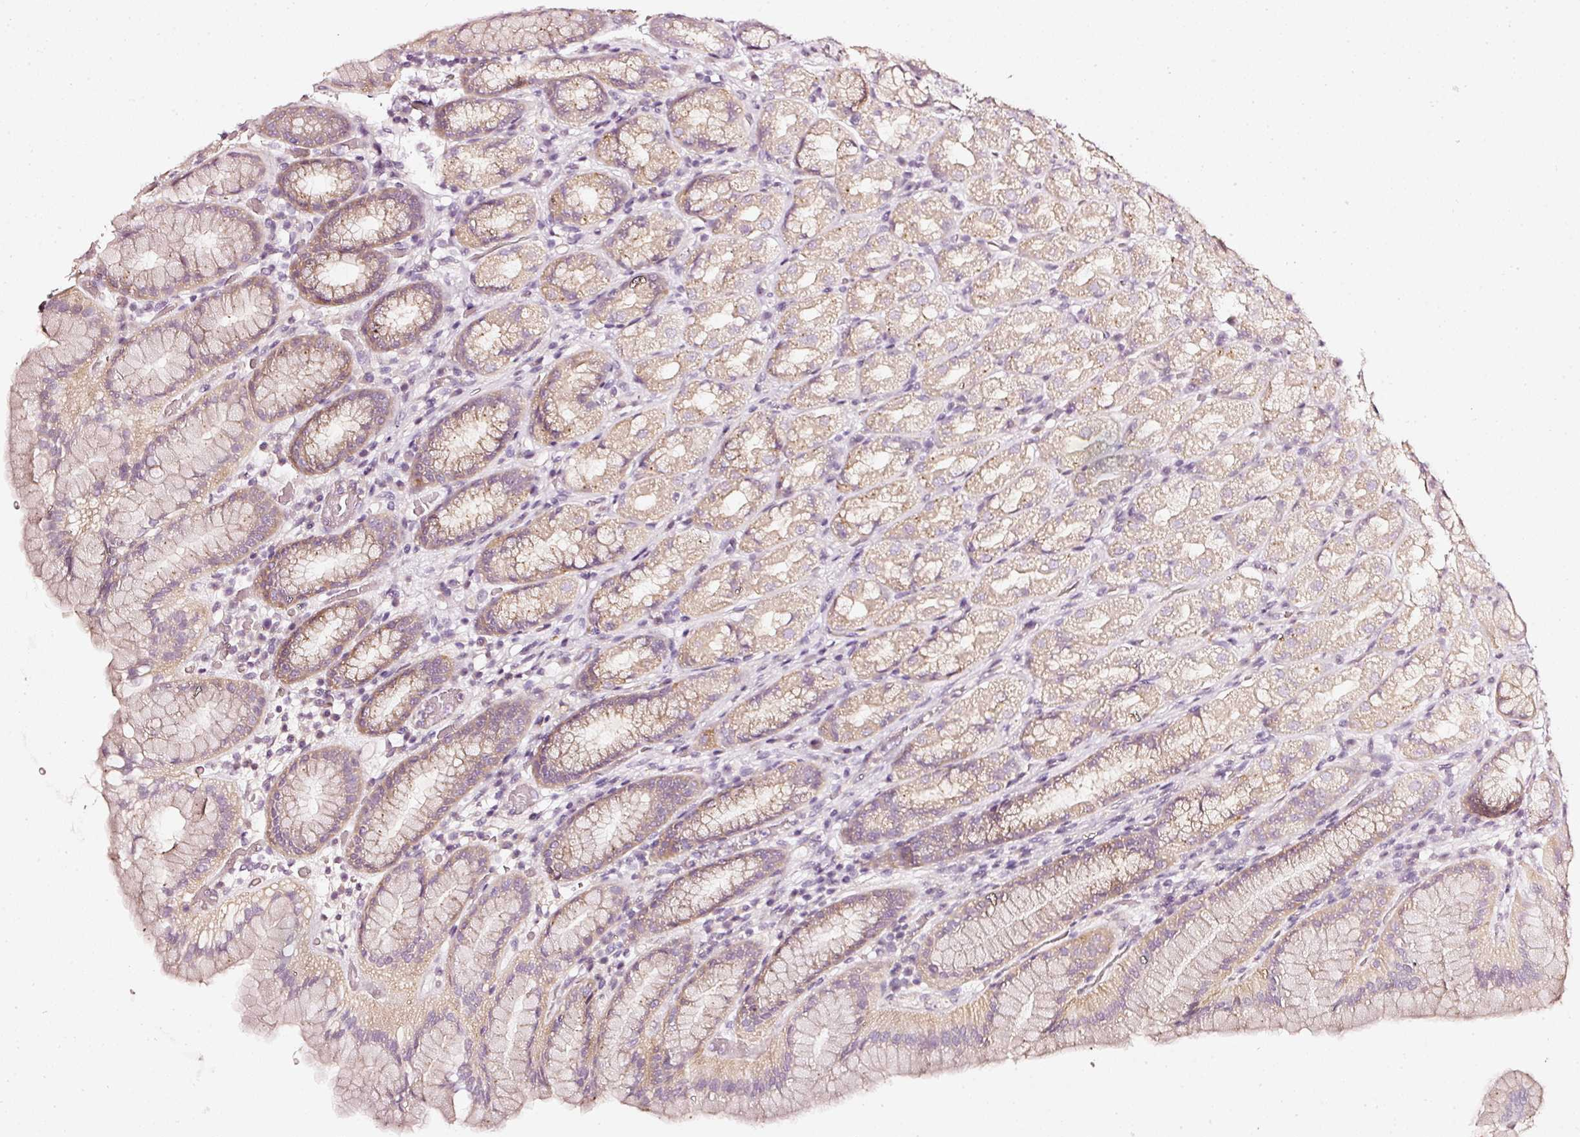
{"staining": {"intensity": "weak", "quantity": ">75%", "location": "cytoplasmic/membranous"}, "tissue": "stomach", "cell_type": "Glandular cells", "image_type": "normal", "snomed": [{"axis": "morphology", "description": "Normal tissue, NOS"}, {"axis": "topography", "description": "Stomach, upper"}, {"axis": "topography", "description": "Stomach"}], "caption": "Protein staining displays weak cytoplasmic/membranous staining in about >75% of glandular cells in unremarkable stomach.", "gene": "CNP", "patient": {"sex": "male", "age": 68}}